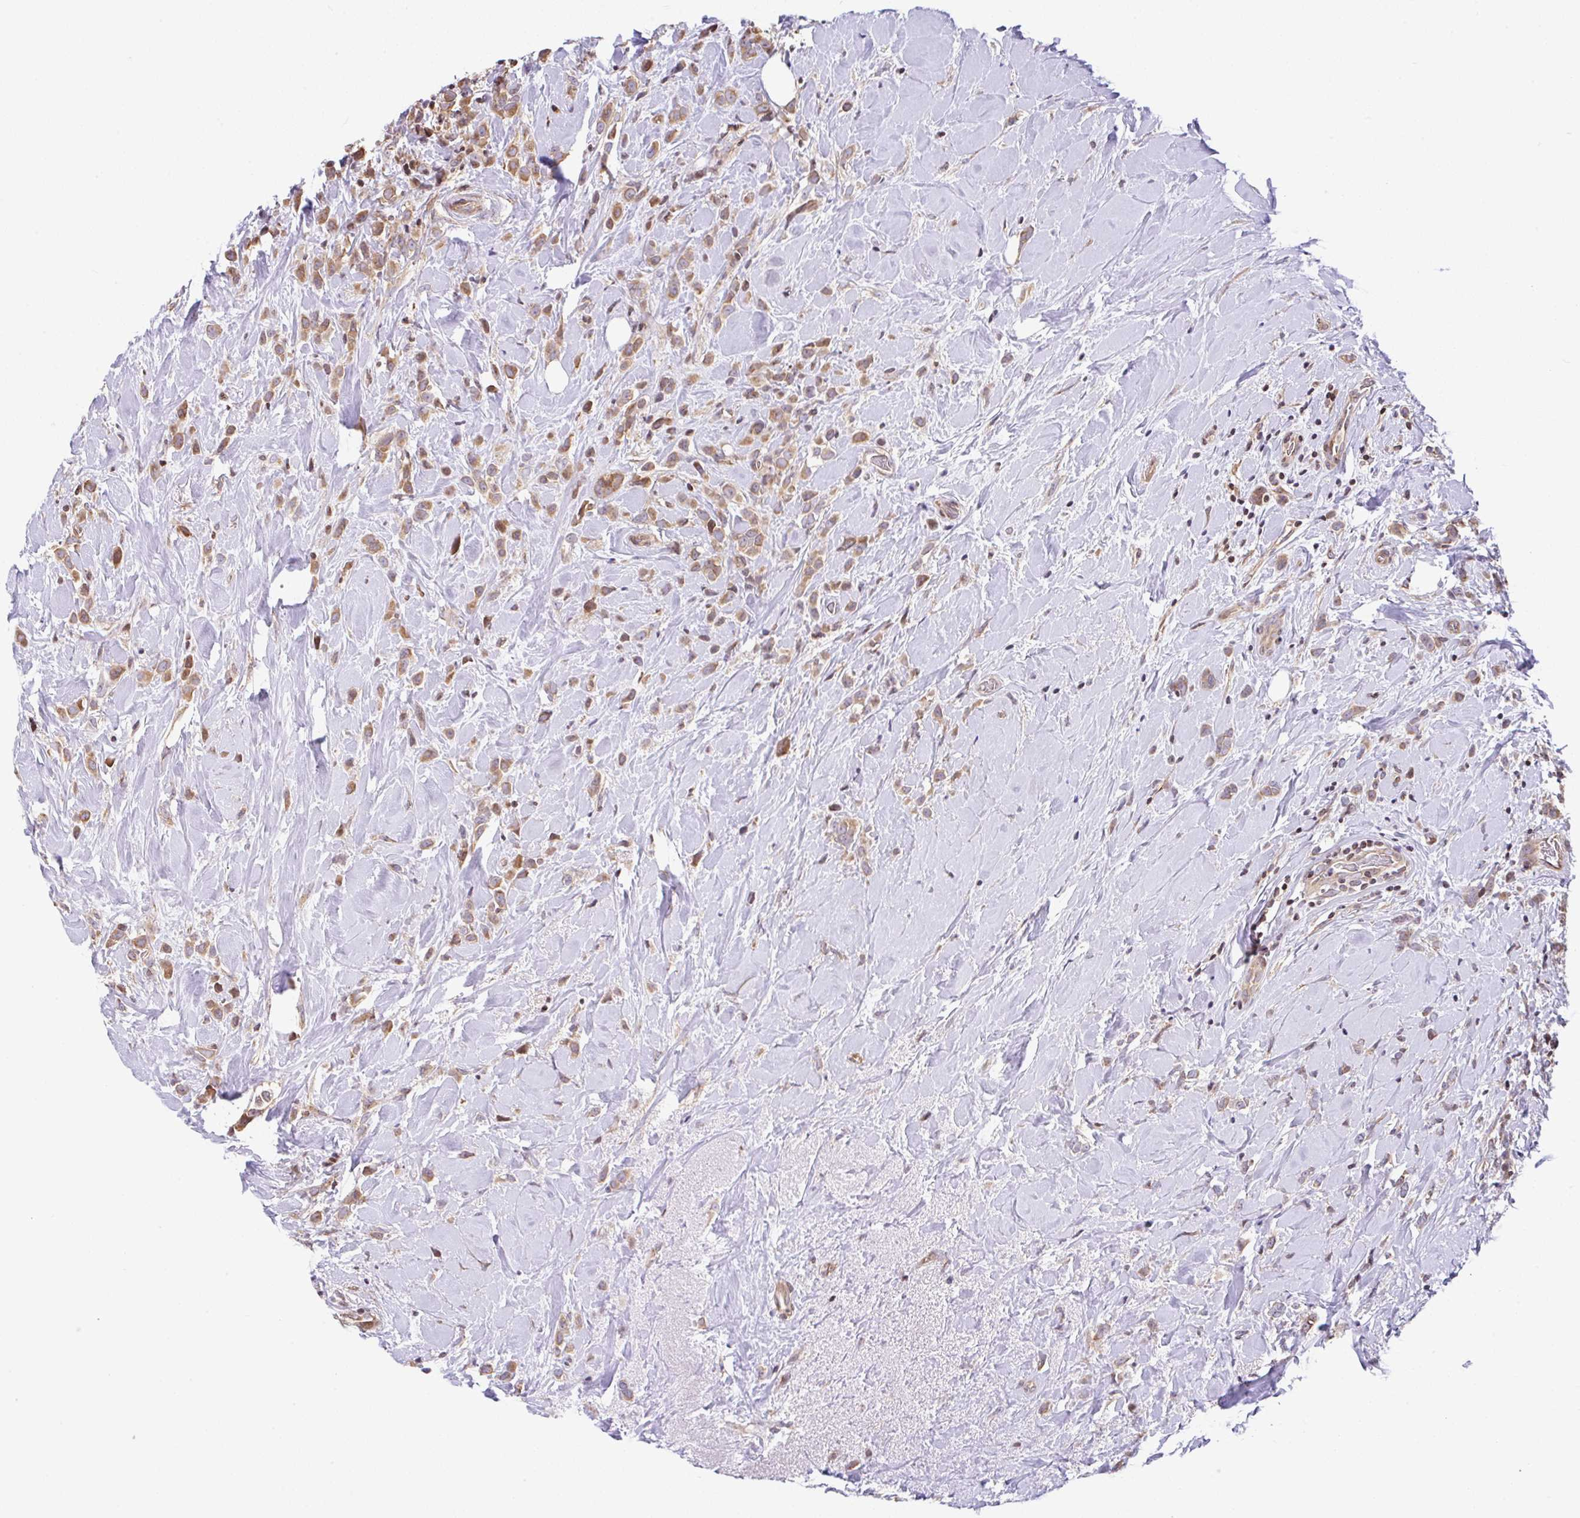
{"staining": {"intensity": "moderate", "quantity": ">75%", "location": "cytoplasmic/membranous"}, "tissue": "breast cancer", "cell_type": "Tumor cells", "image_type": "cancer", "snomed": [{"axis": "morphology", "description": "Duct carcinoma"}, {"axis": "topography", "description": "Breast"}], "caption": "A brown stain highlights moderate cytoplasmic/membranous positivity of a protein in intraductal carcinoma (breast) tumor cells. The protein of interest is stained brown, and the nuclei are stained in blue (DAB (3,3'-diaminobenzidine) IHC with brightfield microscopy, high magnification).", "gene": "FIGNL1", "patient": {"sex": "female", "age": 80}}